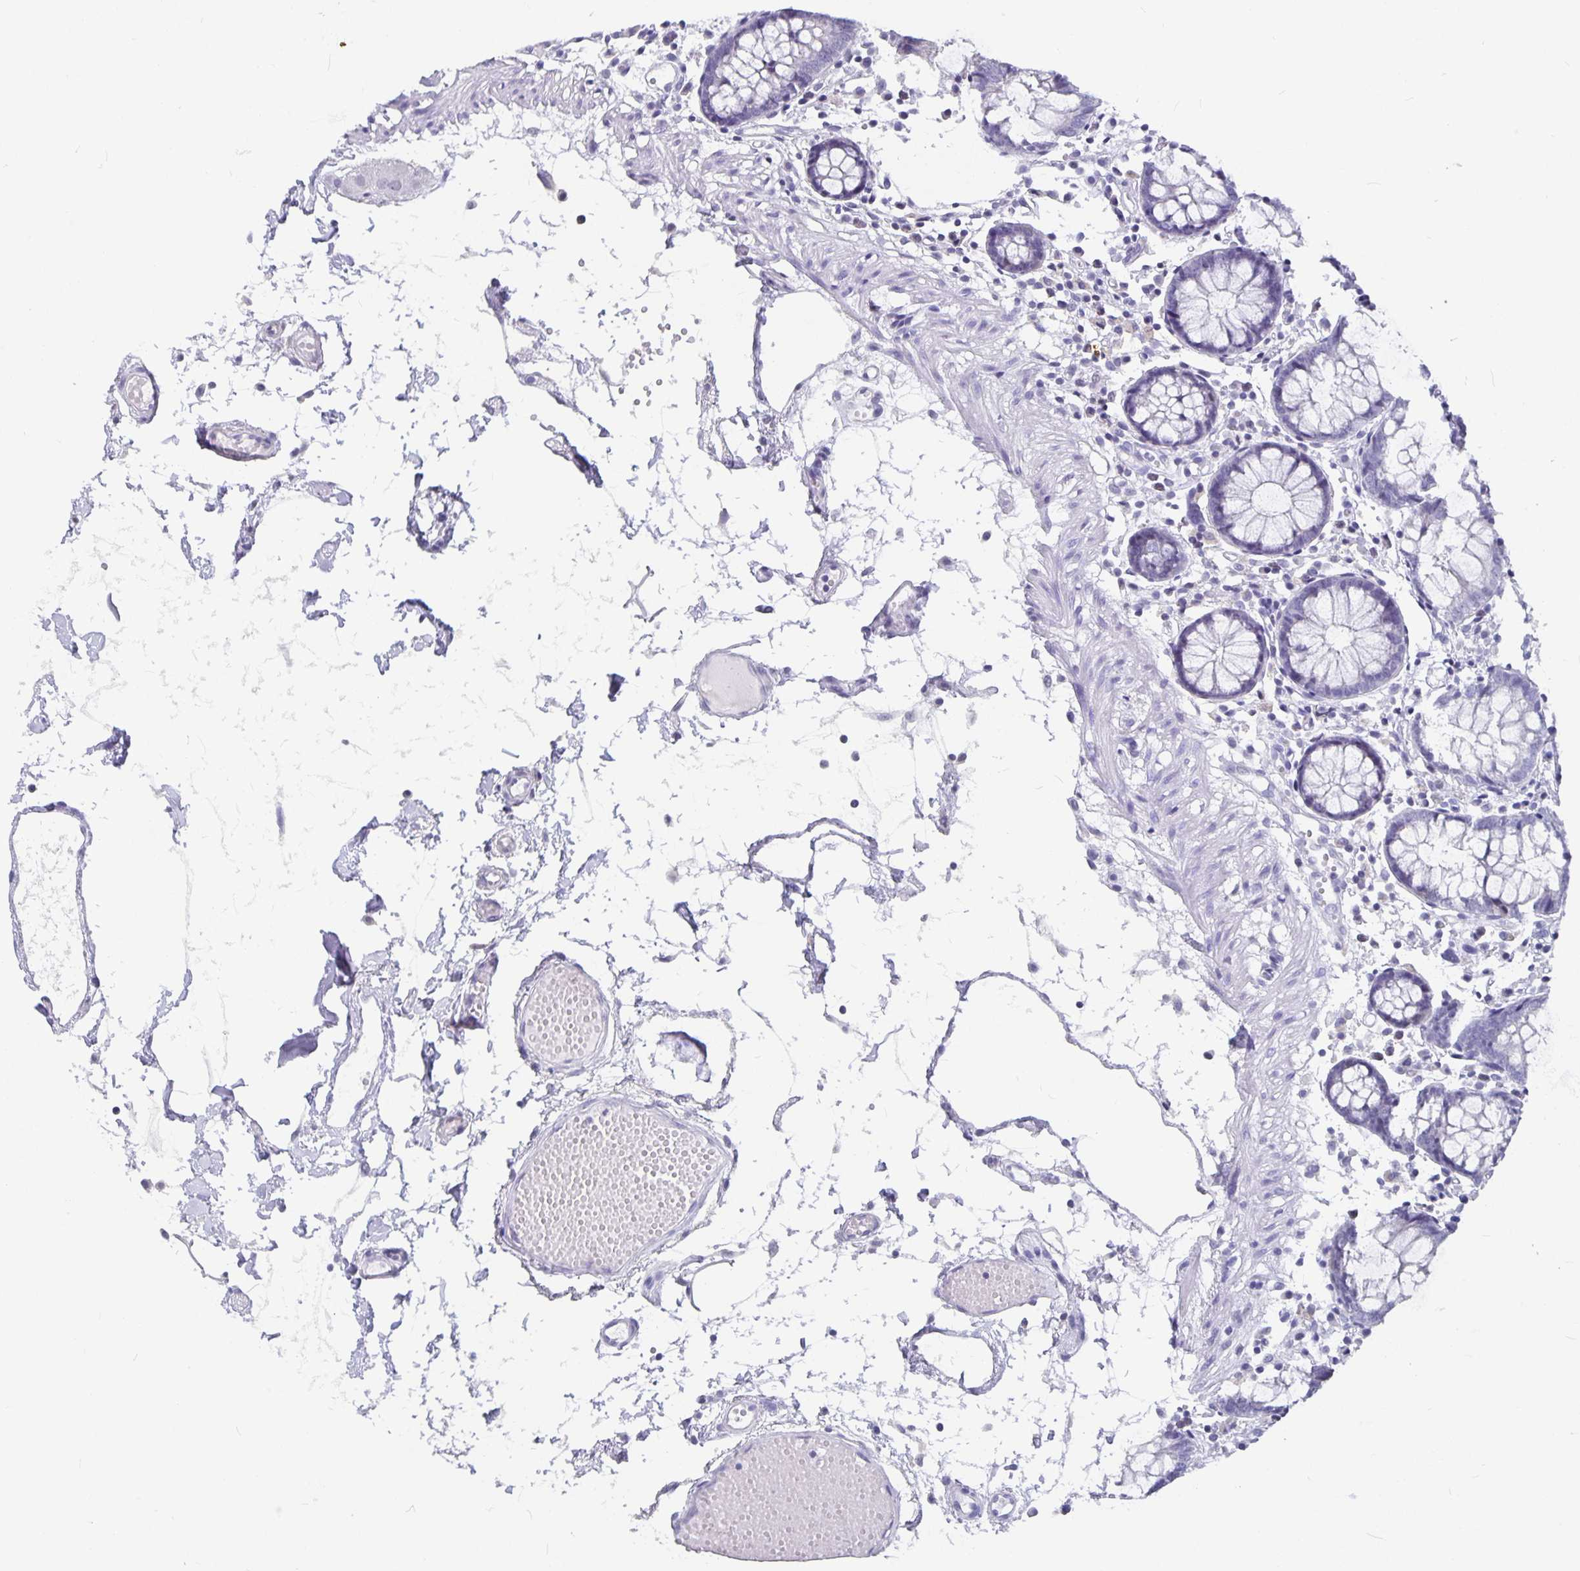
{"staining": {"intensity": "negative", "quantity": "none", "location": "none"}, "tissue": "colon", "cell_type": "Endothelial cells", "image_type": "normal", "snomed": [{"axis": "morphology", "description": "Normal tissue, NOS"}, {"axis": "morphology", "description": "Adenocarcinoma, NOS"}, {"axis": "topography", "description": "Colon"}], "caption": "Image shows no significant protein positivity in endothelial cells of unremarkable colon. (DAB (3,3'-diaminobenzidine) IHC, high magnification).", "gene": "OLIG2", "patient": {"sex": "male", "age": 83}}